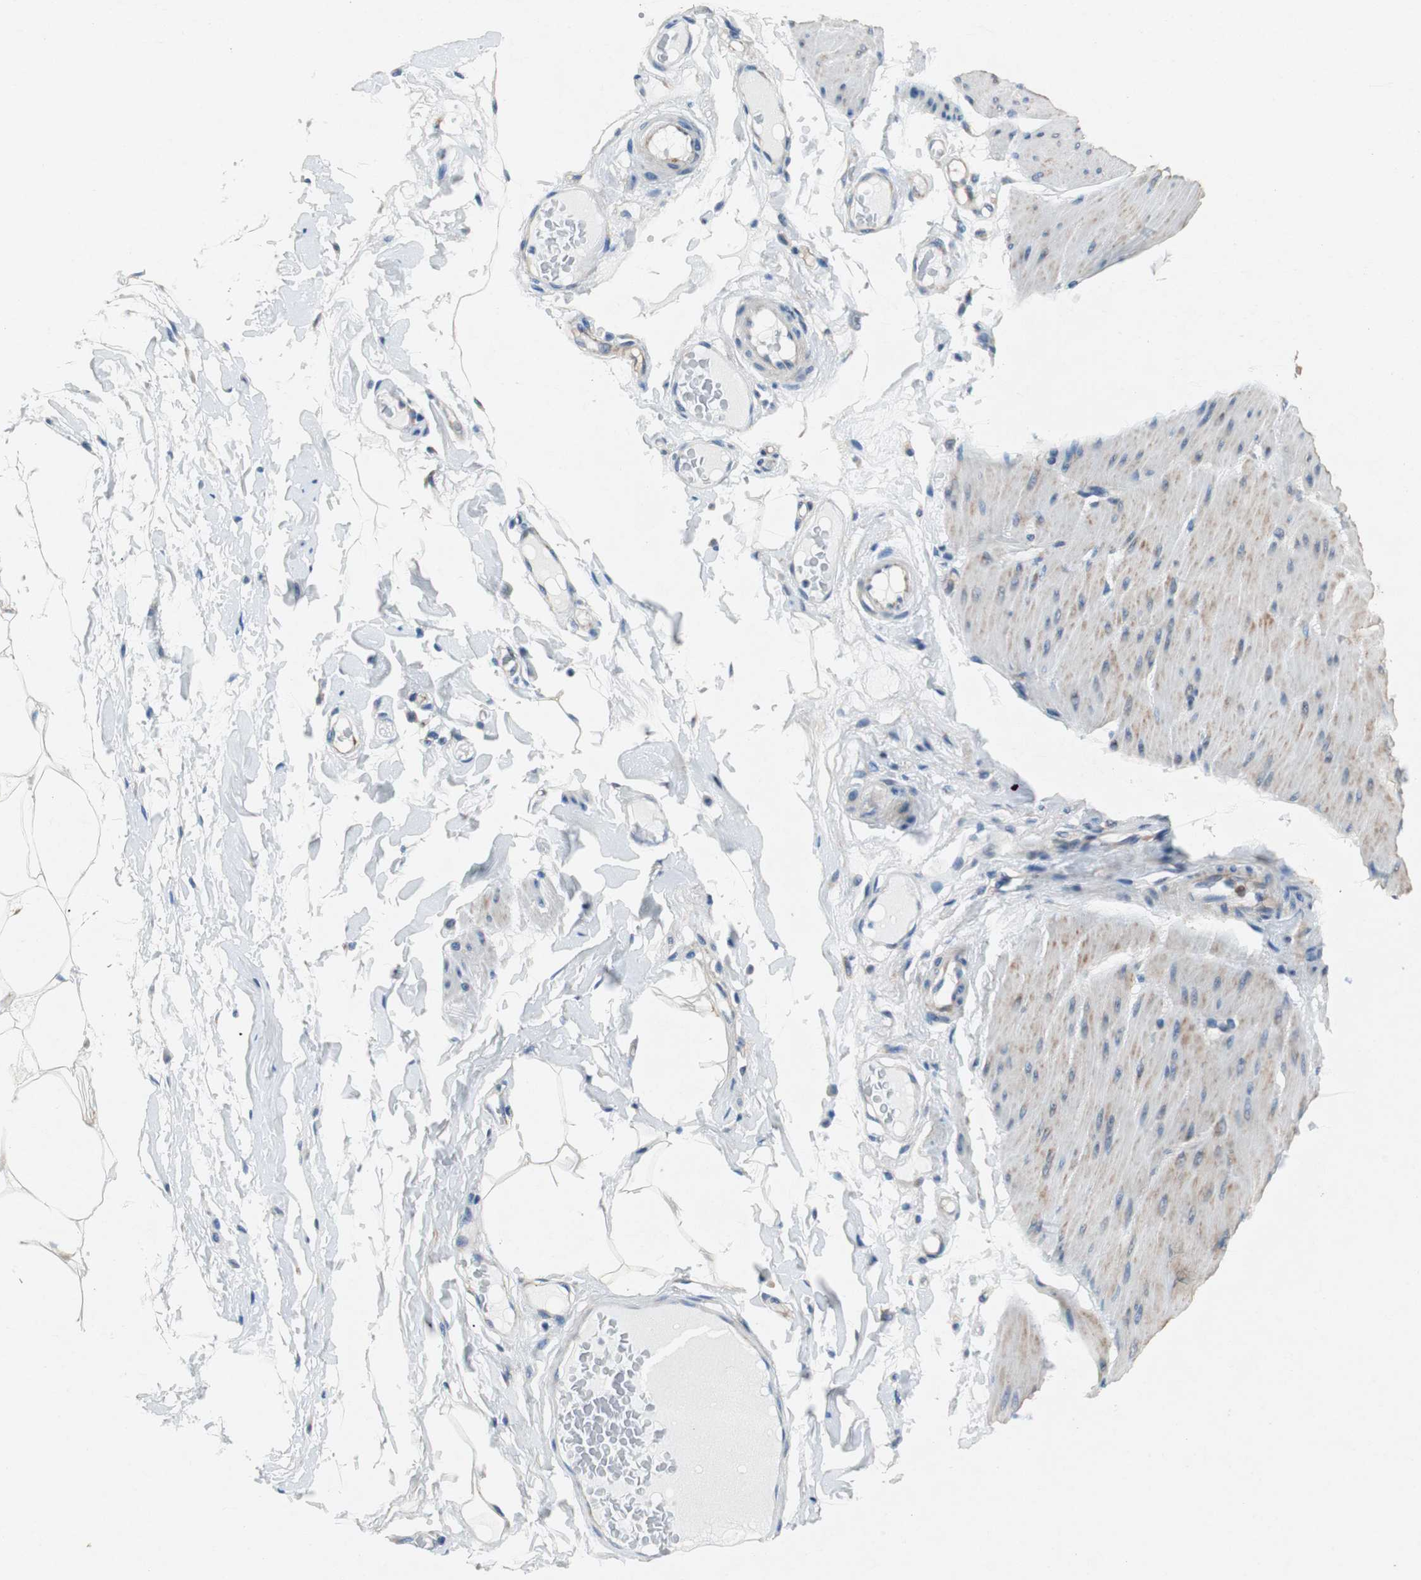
{"staining": {"intensity": "weak", "quantity": "25%-75%", "location": "cytoplasmic/membranous"}, "tissue": "smooth muscle", "cell_type": "Smooth muscle cells", "image_type": "normal", "snomed": [{"axis": "morphology", "description": "Normal tissue, NOS"}, {"axis": "topography", "description": "Smooth muscle"}, {"axis": "topography", "description": "Colon"}], "caption": "Smooth muscle stained with DAB IHC exhibits low levels of weak cytoplasmic/membranous expression in about 25%-75% of smooth muscle cells.", "gene": "RPL35", "patient": {"sex": "male", "age": 67}}